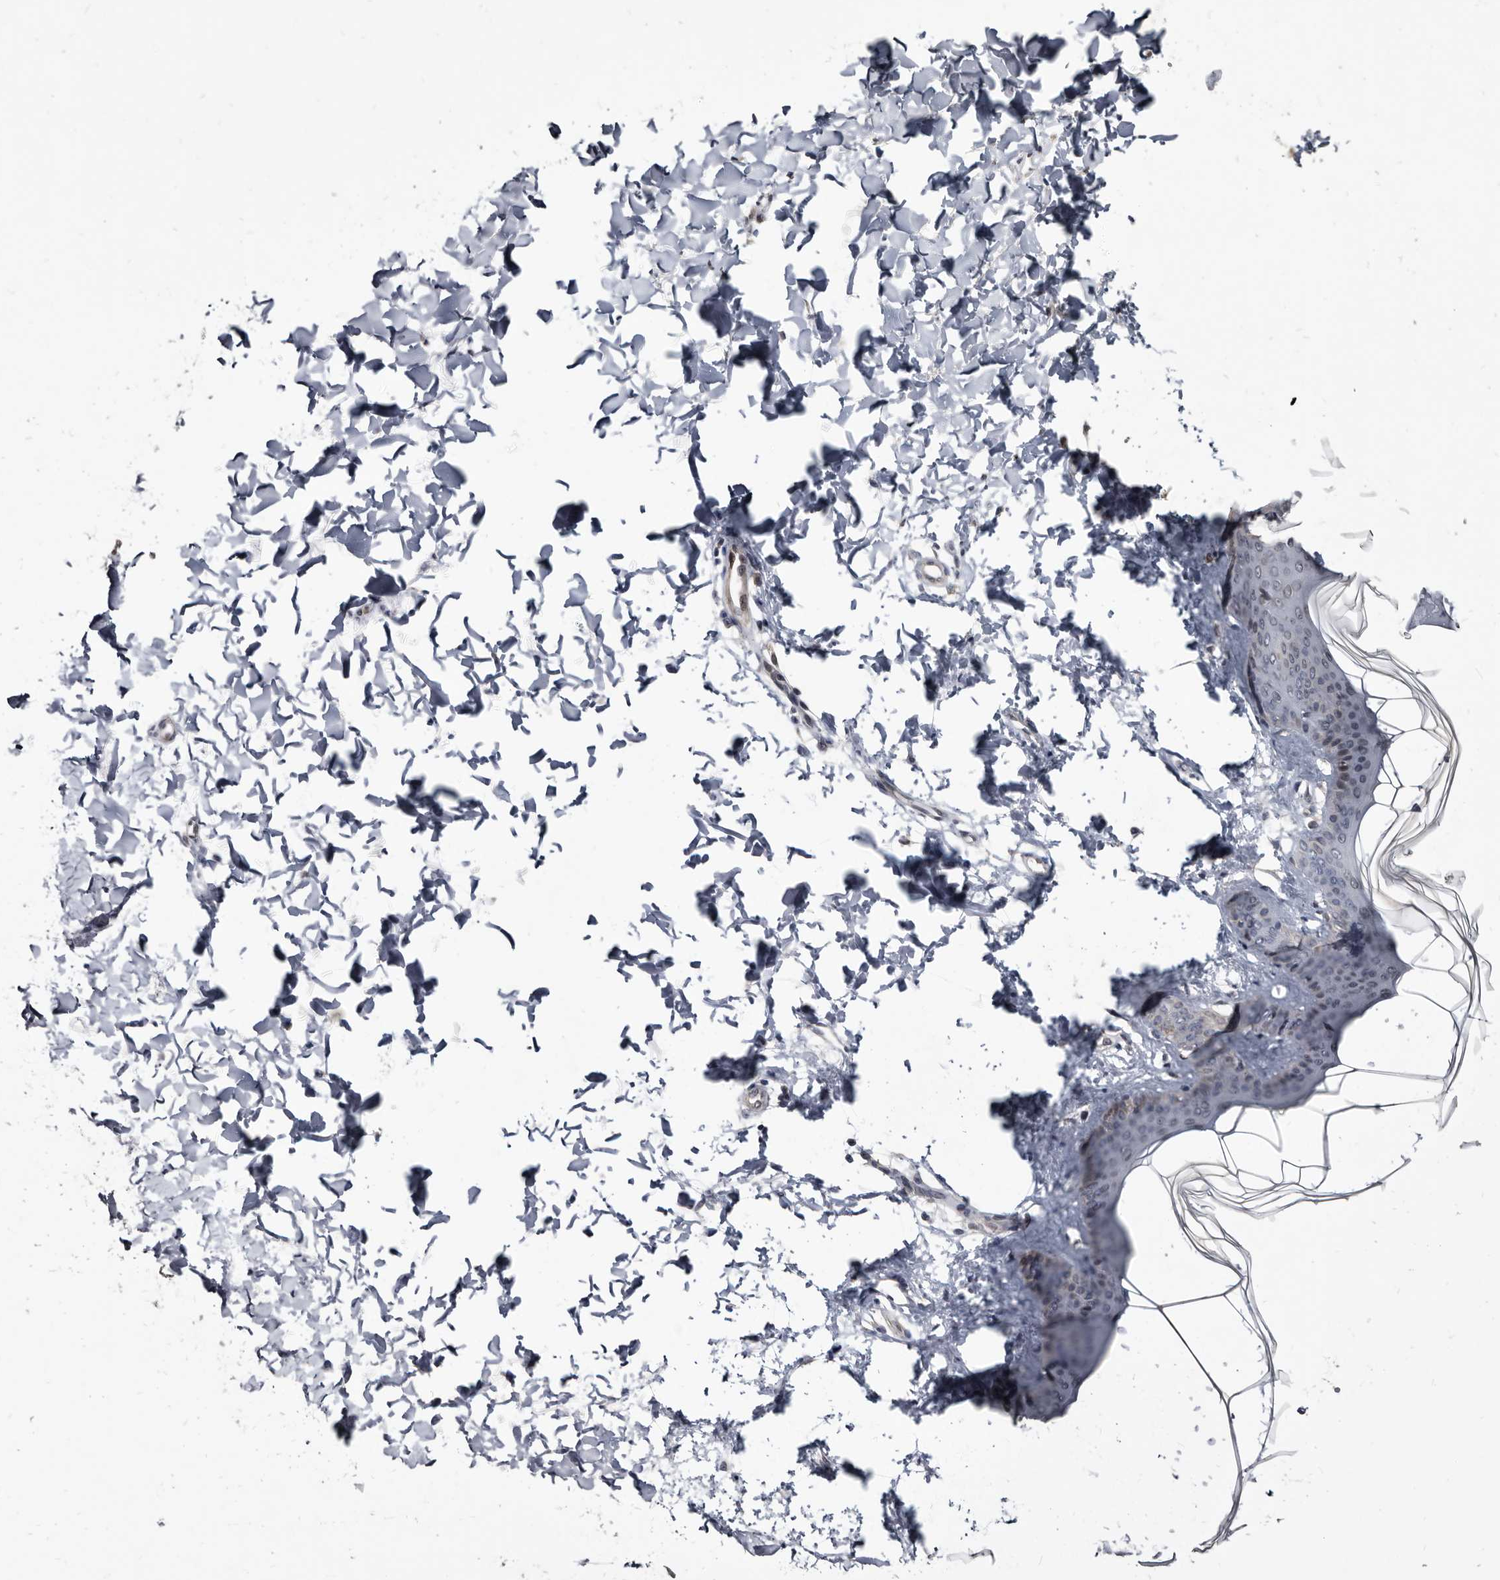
{"staining": {"intensity": "negative", "quantity": "none", "location": "none"}, "tissue": "skin", "cell_type": "Fibroblasts", "image_type": "normal", "snomed": [{"axis": "morphology", "description": "Normal tissue, NOS"}, {"axis": "topography", "description": "Skin"}], "caption": "Protein analysis of normal skin demonstrates no significant positivity in fibroblasts.", "gene": "PROM1", "patient": {"sex": "female", "age": 17}}